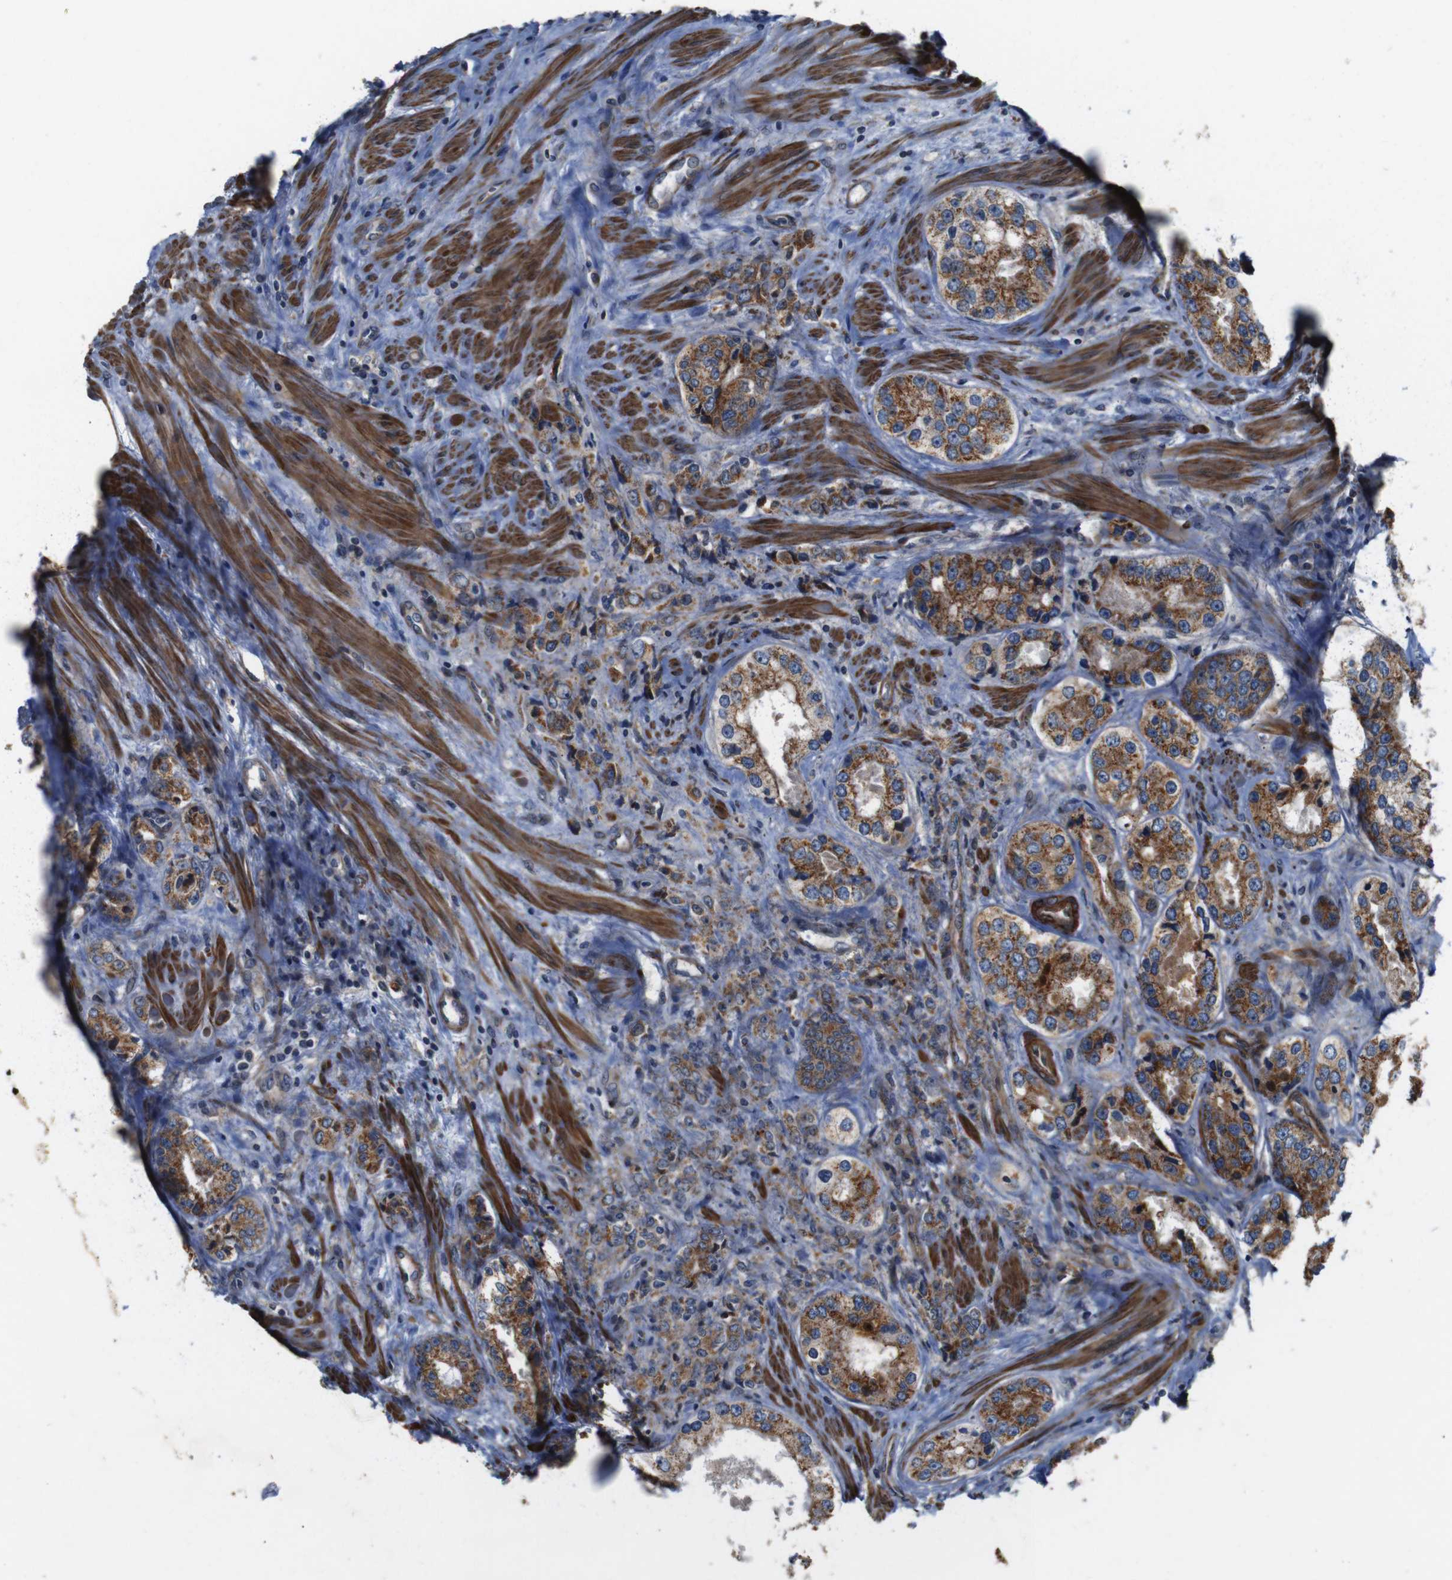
{"staining": {"intensity": "strong", "quantity": ">75%", "location": "cytoplasmic/membranous"}, "tissue": "prostate cancer", "cell_type": "Tumor cells", "image_type": "cancer", "snomed": [{"axis": "morphology", "description": "Adenocarcinoma, High grade"}, {"axis": "topography", "description": "Prostate"}], "caption": "IHC image of prostate cancer stained for a protein (brown), which exhibits high levels of strong cytoplasmic/membranous positivity in about >75% of tumor cells.", "gene": "GGT7", "patient": {"sex": "male", "age": 61}}